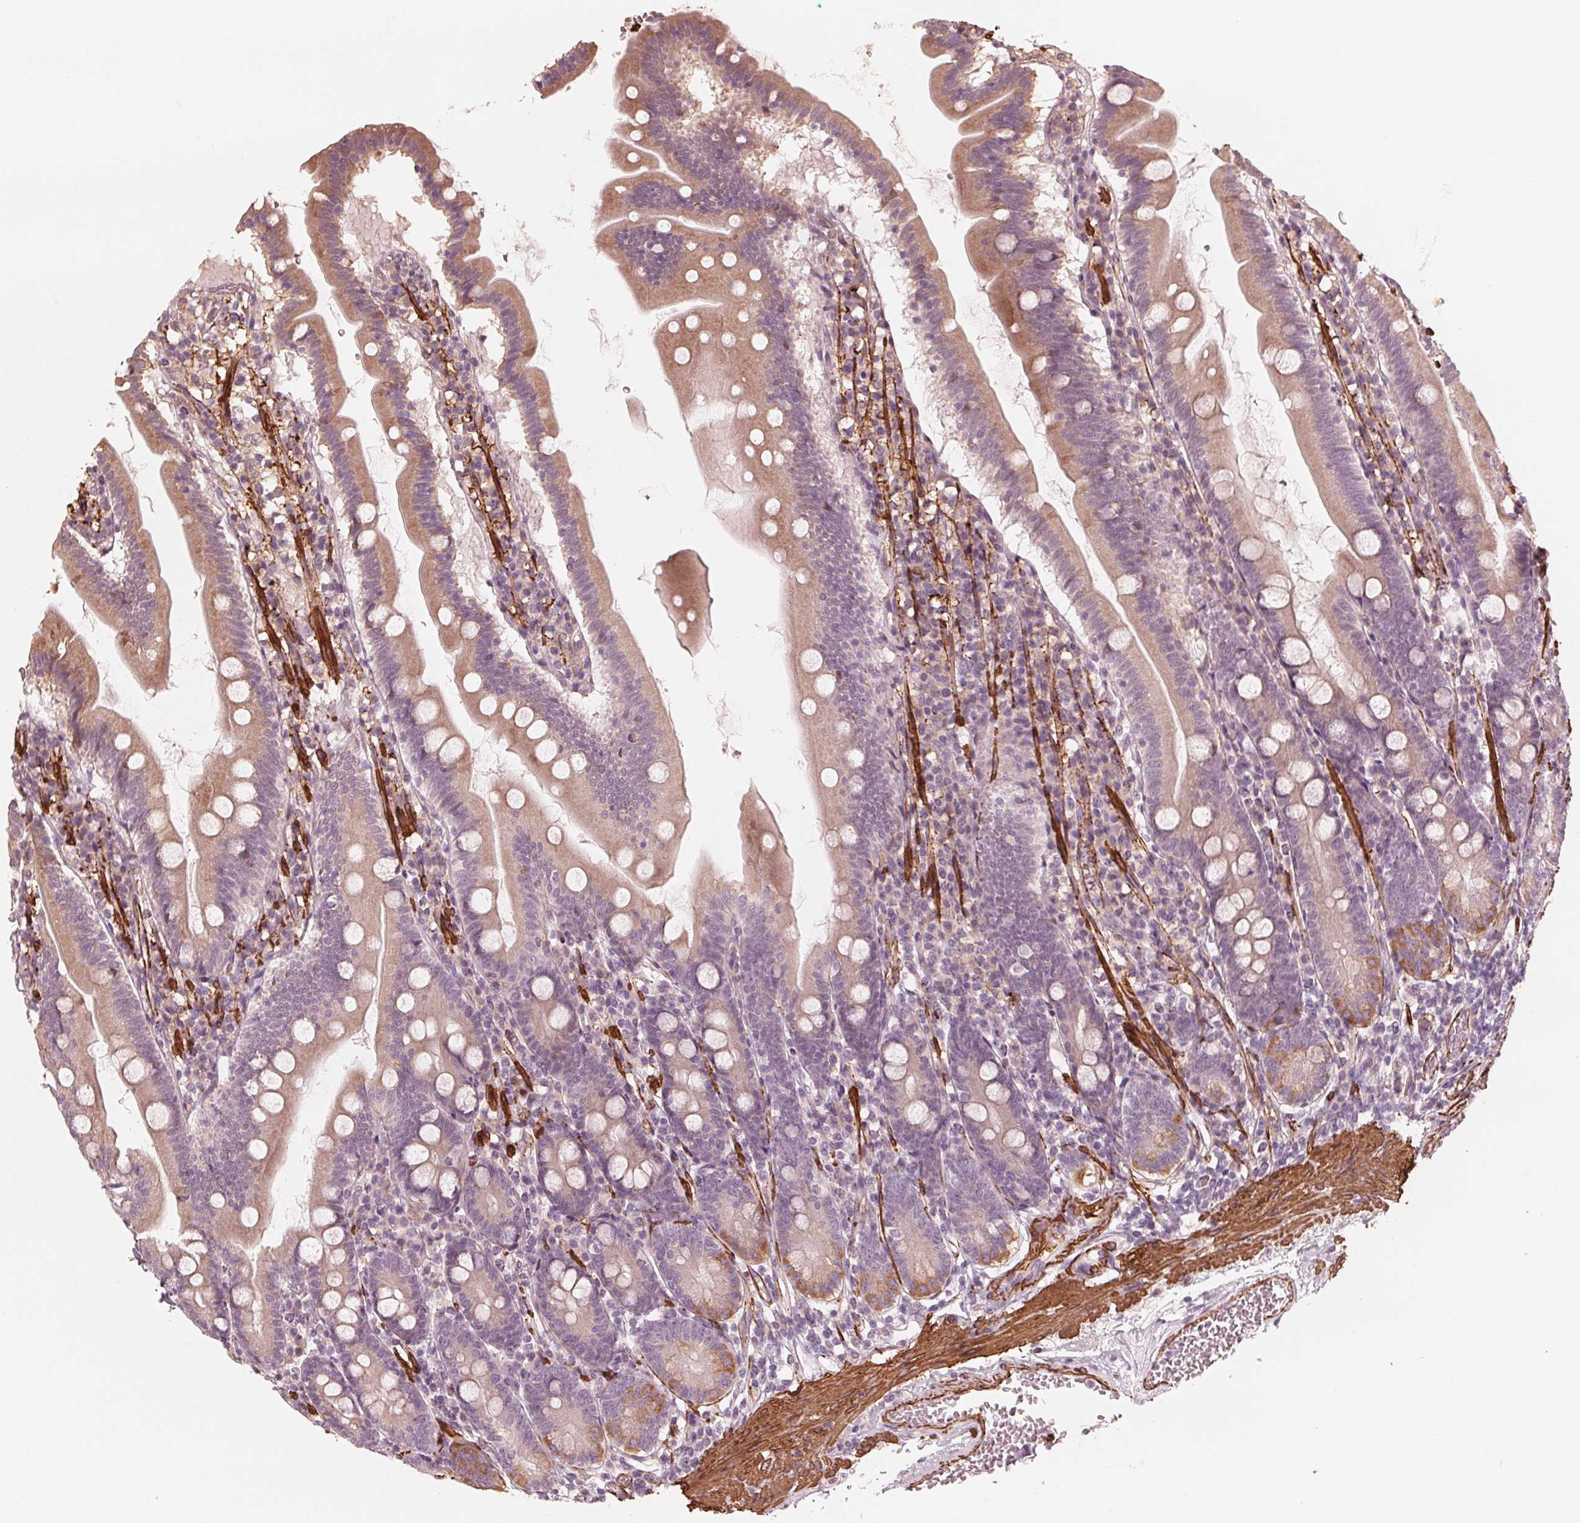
{"staining": {"intensity": "weak", "quantity": "25%-75%", "location": "cytoplasmic/membranous"}, "tissue": "duodenum", "cell_type": "Glandular cells", "image_type": "normal", "snomed": [{"axis": "morphology", "description": "Normal tissue, NOS"}, {"axis": "topography", "description": "Duodenum"}], "caption": "A histopathology image of human duodenum stained for a protein reveals weak cytoplasmic/membranous brown staining in glandular cells. (DAB (3,3'-diaminobenzidine) IHC with brightfield microscopy, high magnification).", "gene": "MIER3", "patient": {"sex": "female", "age": 67}}